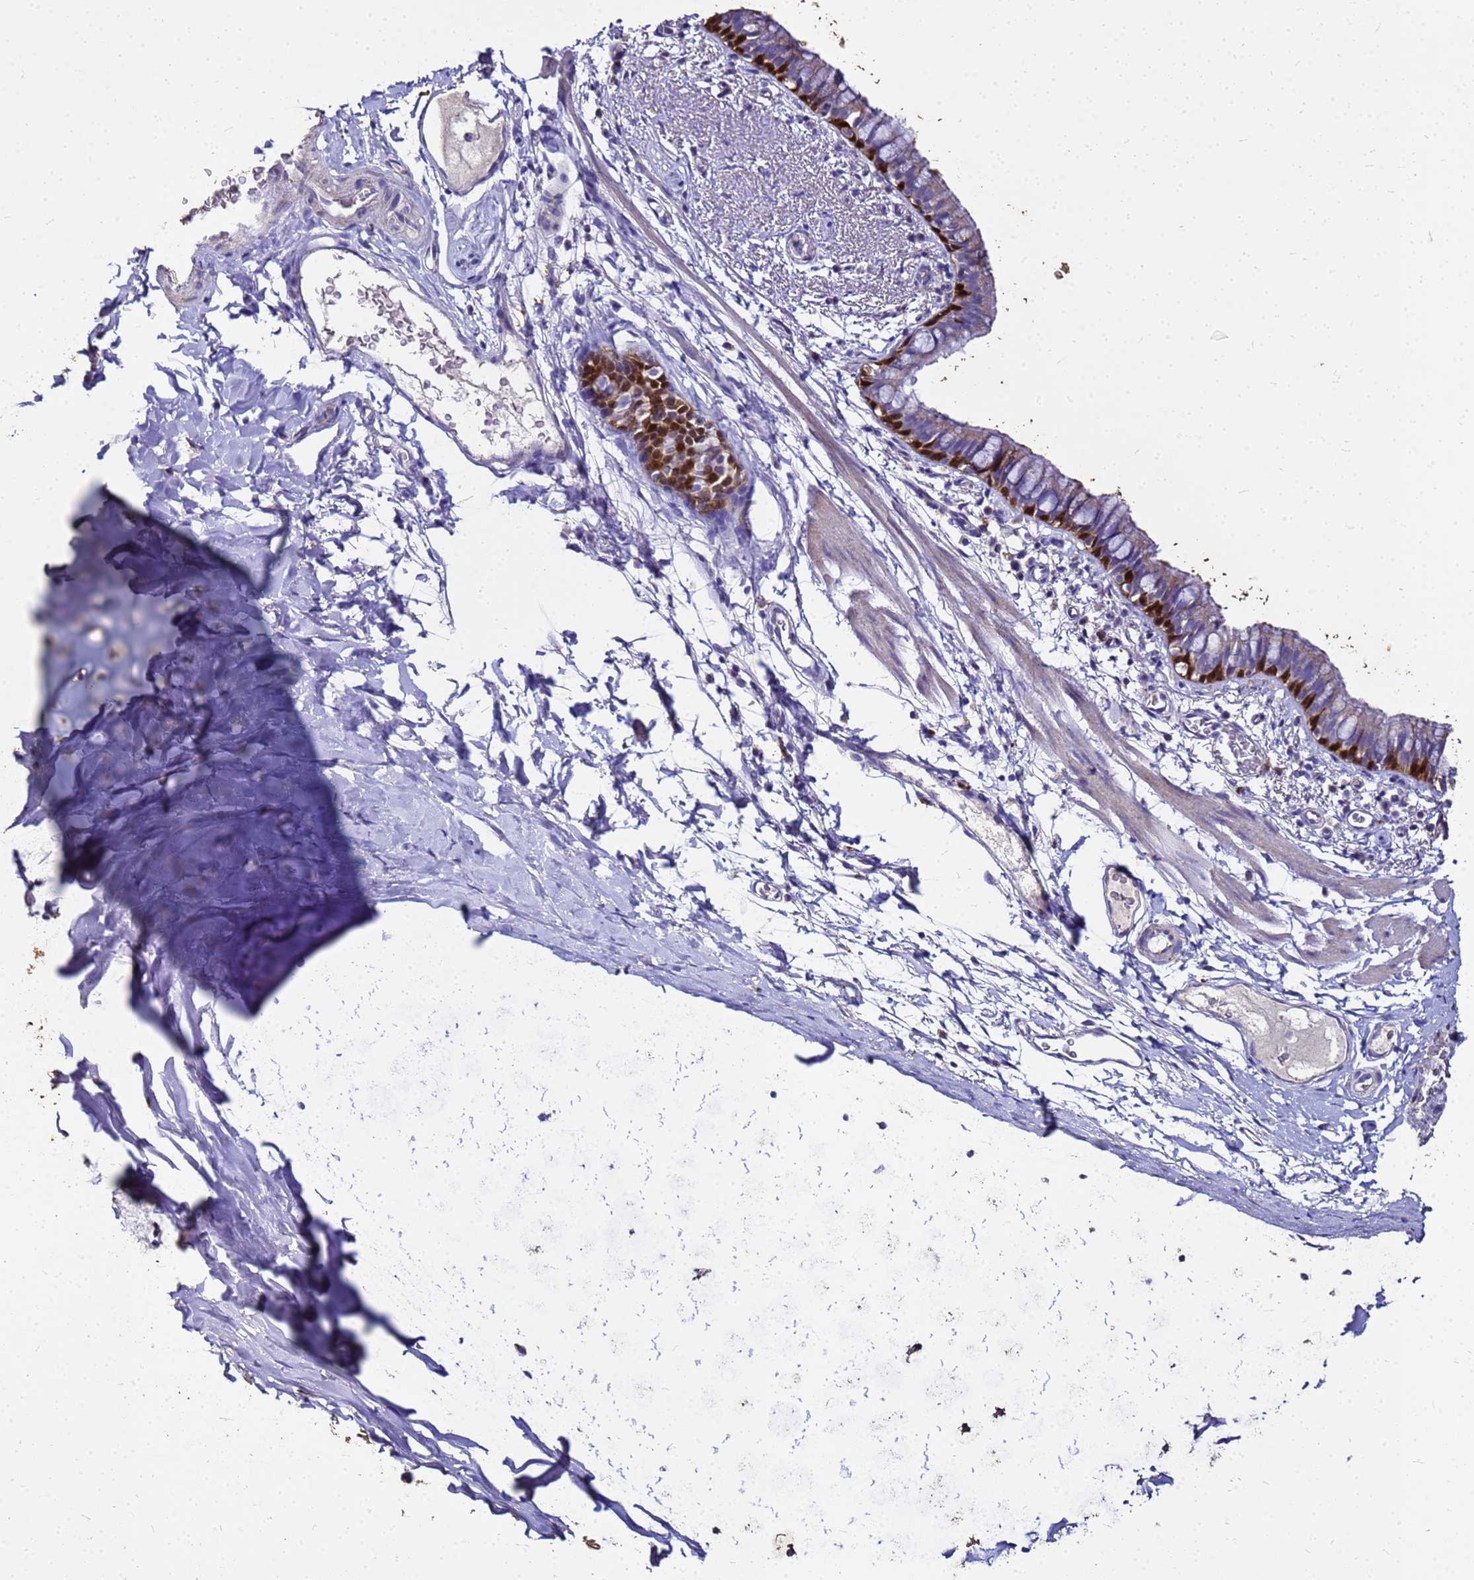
{"staining": {"intensity": "strong", "quantity": "<25%", "location": "nuclear"}, "tissue": "bronchus", "cell_type": "Respiratory epithelial cells", "image_type": "normal", "snomed": [{"axis": "morphology", "description": "Normal tissue, NOS"}, {"axis": "topography", "description": "Cartilage tissue"}, {"axis": "topography", "description": "Bronchus"}], "caption": "Immunohistochemistry of benign bronchus displays medium levels of strong nuclear staining in approximately <25% of respiratory epithelial cells.", "gene": "S100A2", "patient": {"sex": "female", "age": 36}}